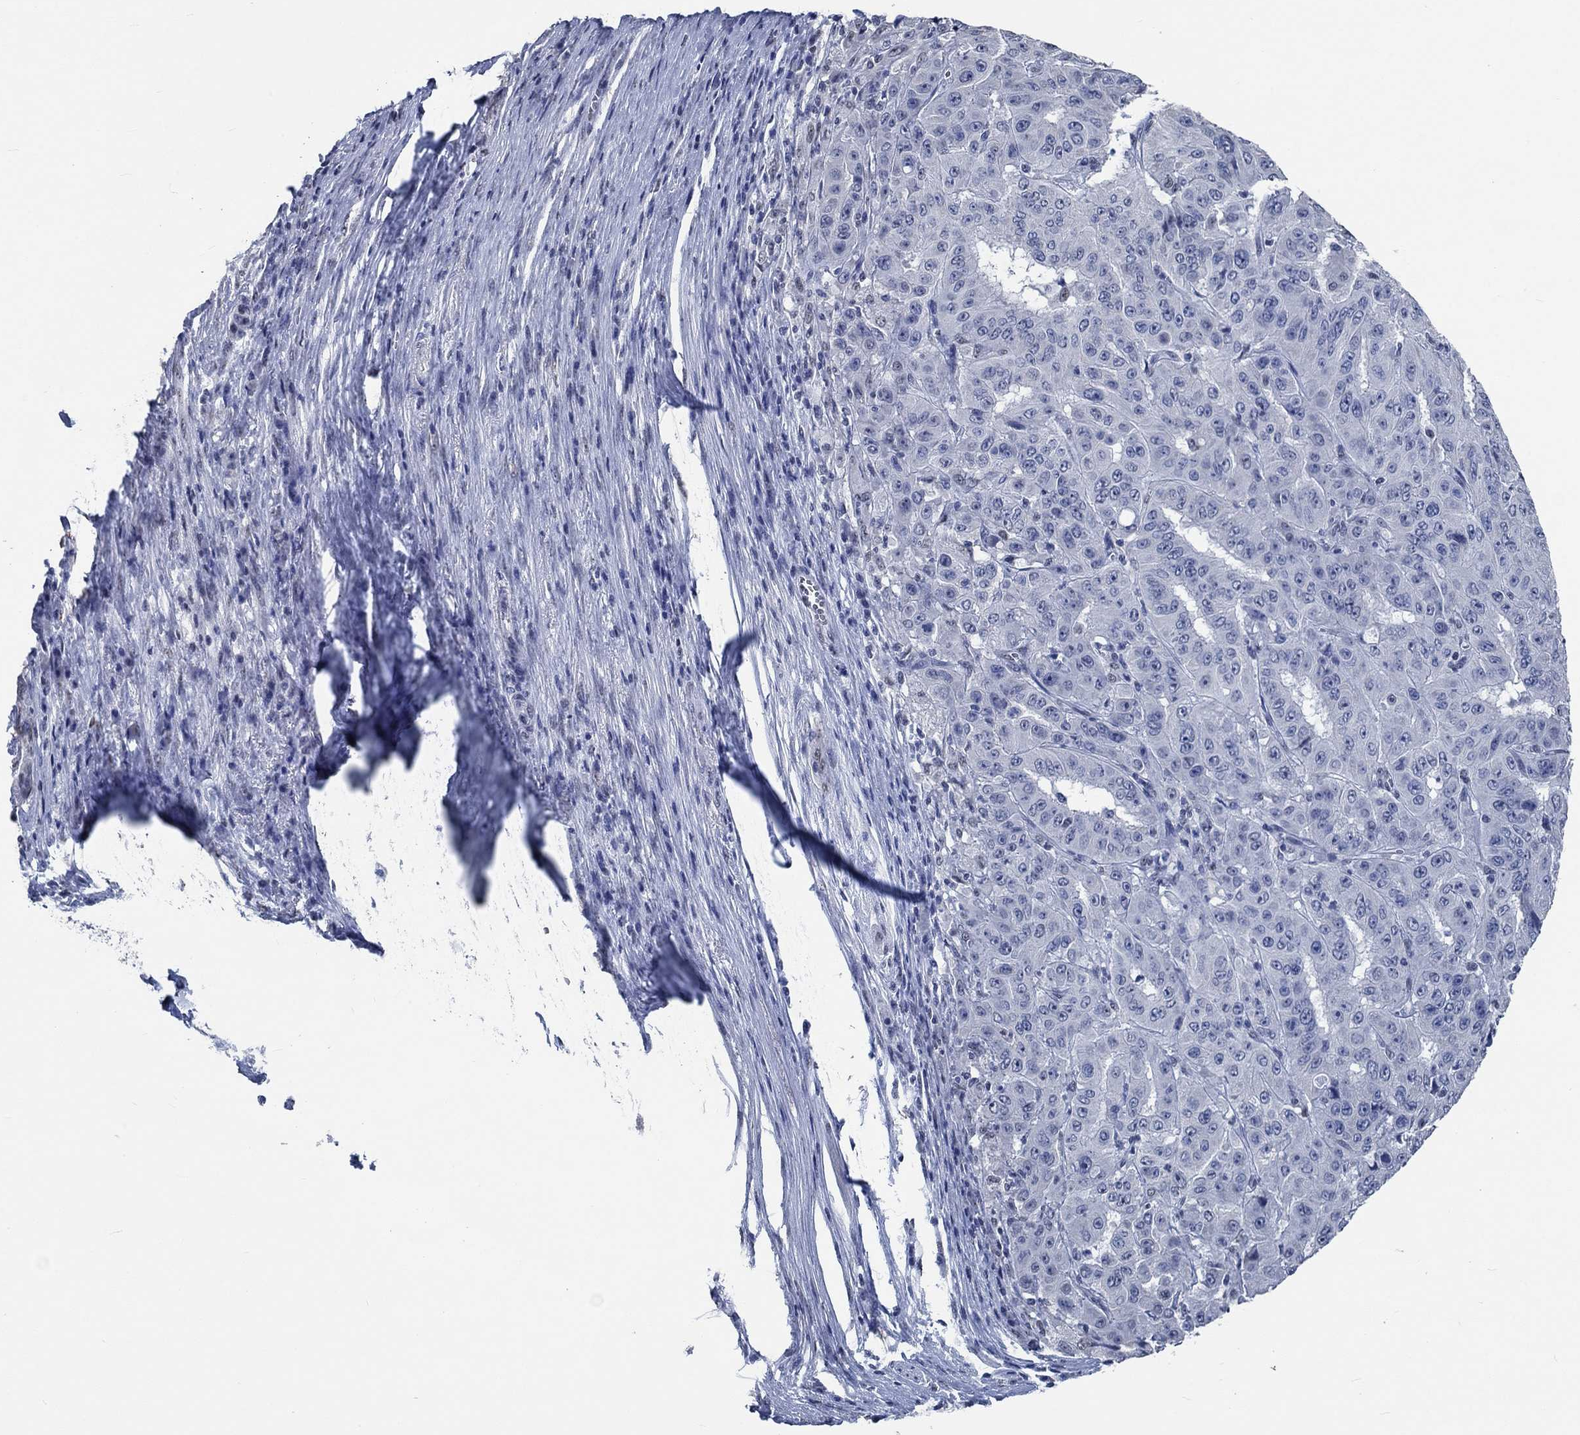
{"staining": {"intensity": "negative", "quantity": "none", "location": "none"}, "tissue": "pancreatic cancer", "cell_type": "Tumor cells", "image_type": "cancer", "snomed": [{"axis": "morphology", "description": "Adenocarcinoma, NOS"}, {"axis": "topography", "description": "Pancreas"}], "caption": "Immunohistochemistry of human pancreatic adenocarcinoma reveals no positivity in tumor cells.", "gene": "OBSCN", "patient": {"sex": "male", "age": 63}}